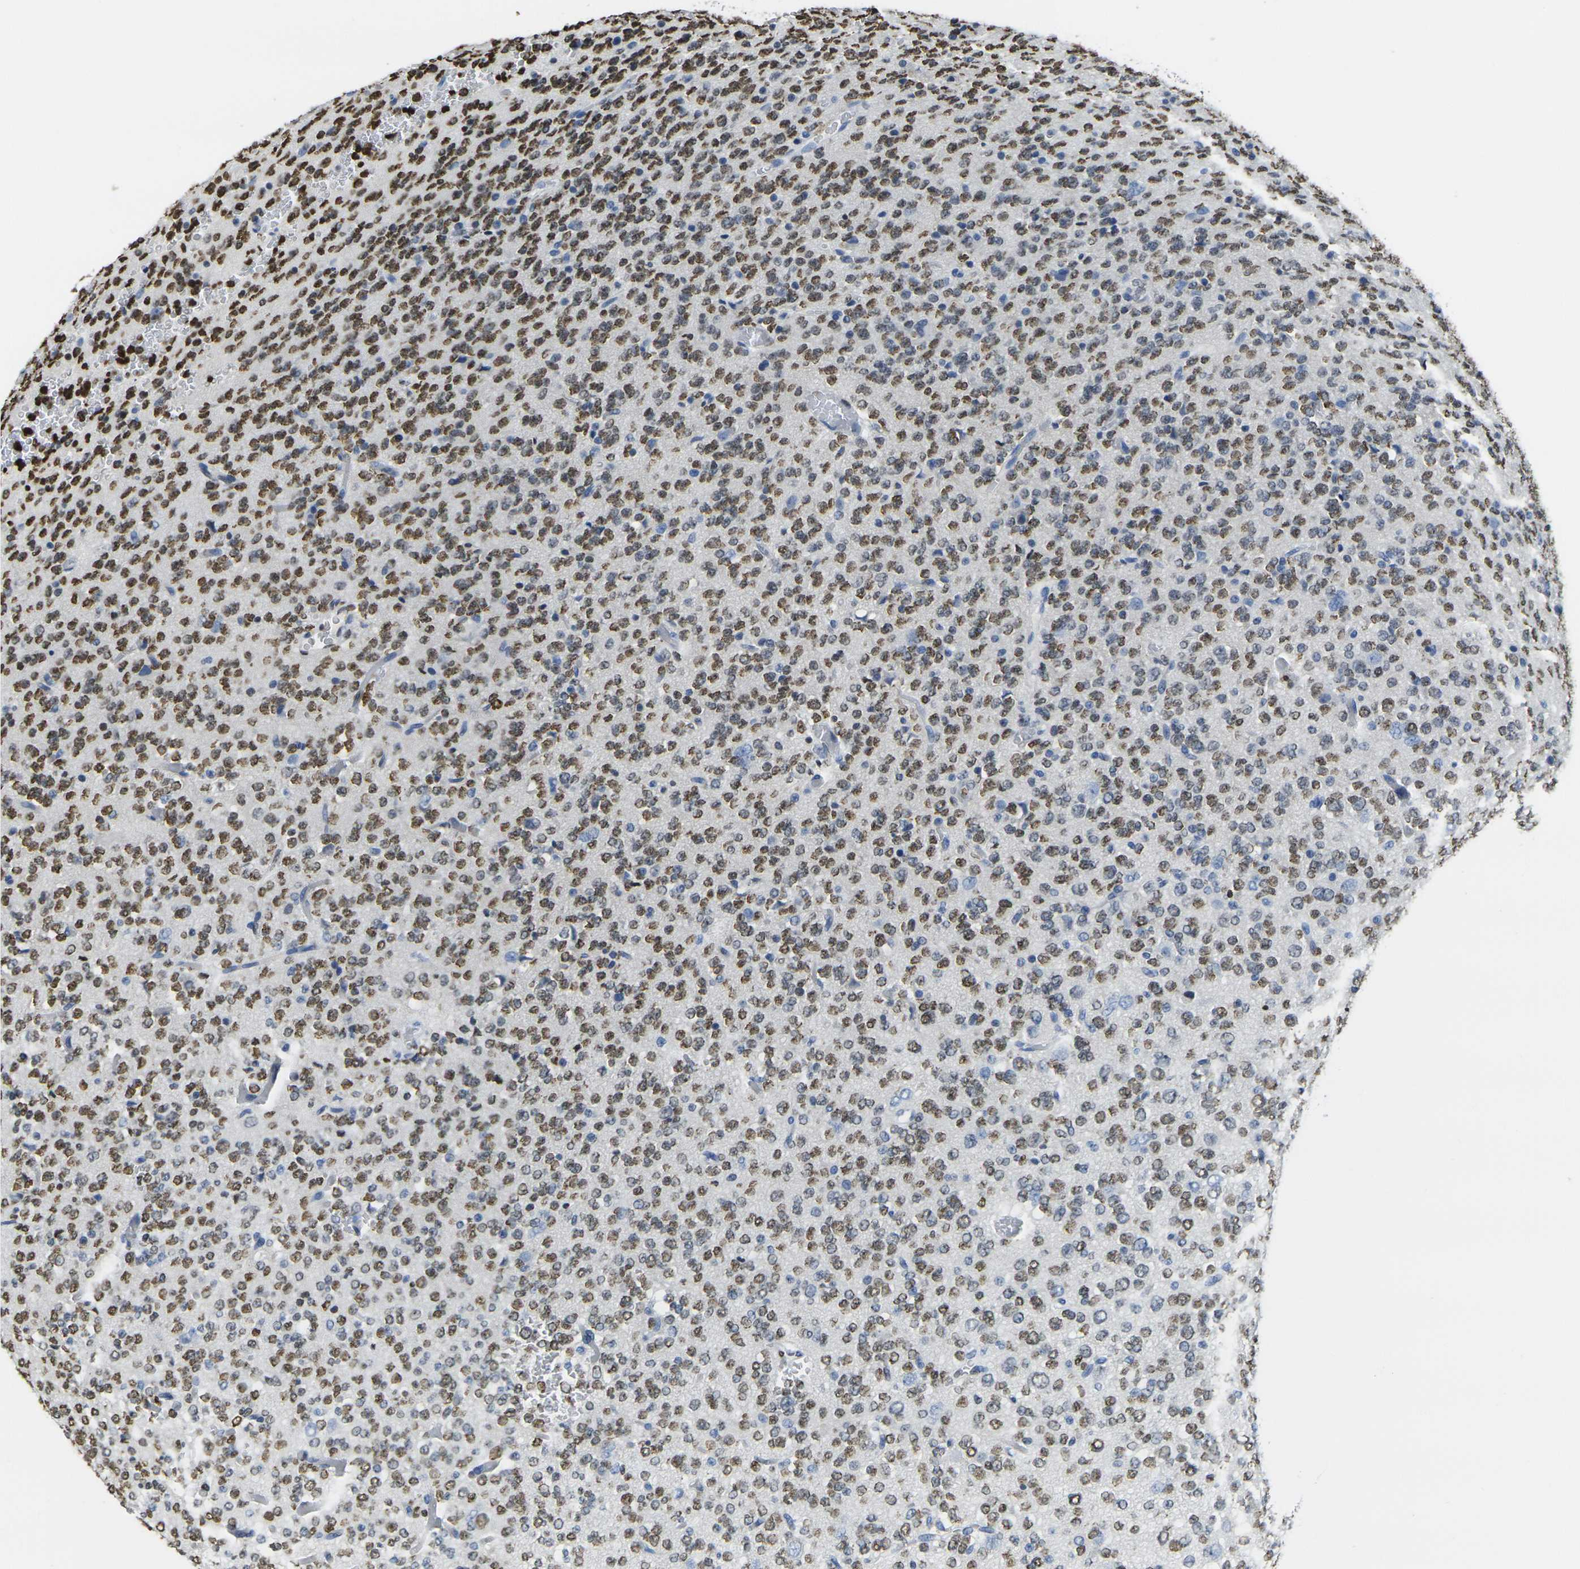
{"staining": {"intensity": "strong", "quantity": "25%-75%", "location": "nuclear"}, "tissue": "glioma", "cell_type": "Tumor cells", "image_type": "cancer", "snomed": [{"axis": "morphology", "description": "Glioma, malignant, Low grade"}, {"axis": "topography", "description": "Brain"}], "caption": "Tumor cells reveal strong nuclear staining in approximately 25%-75% of cells in malignant low-grade glioma.", "gene": "DRAXIN", "patient": {"sex": "male", "age": 38}}